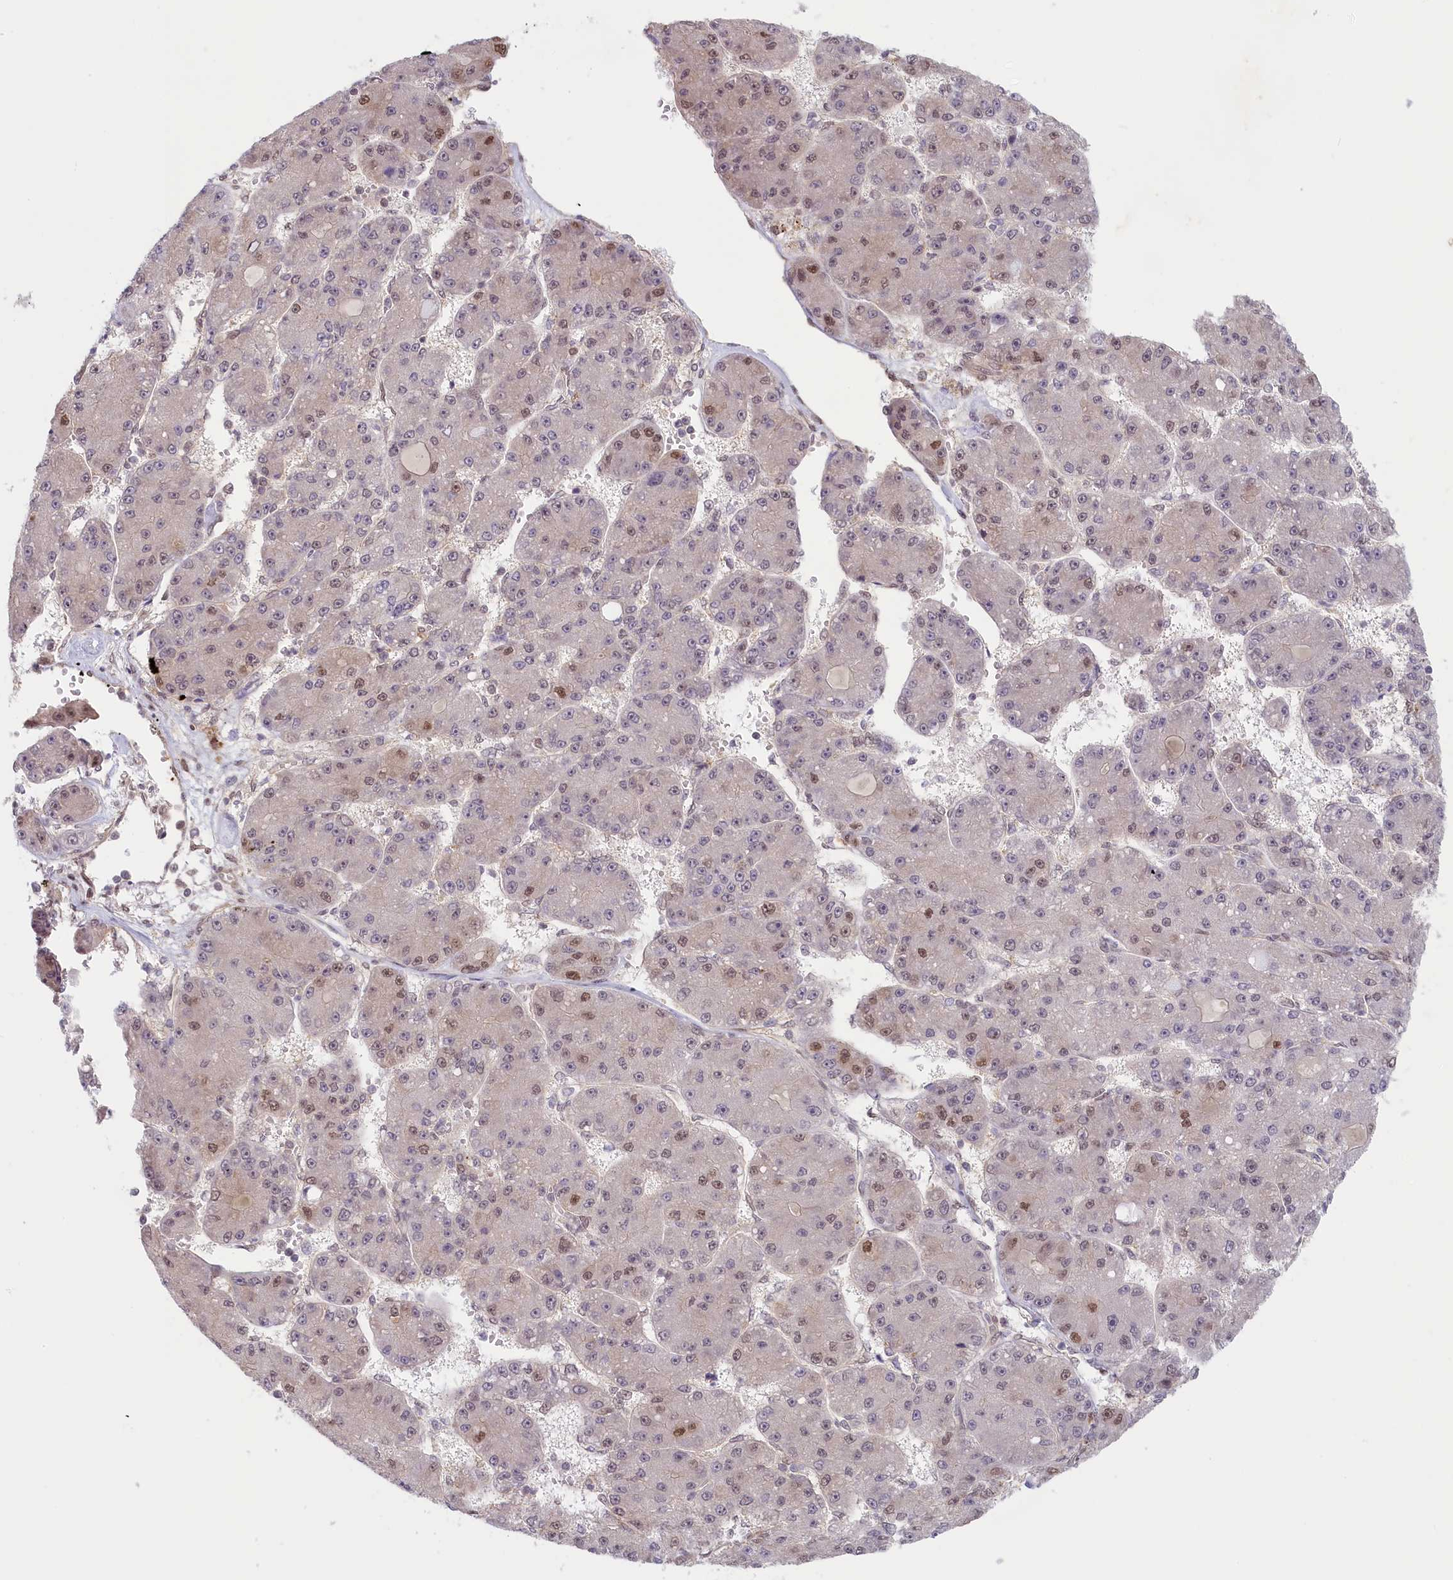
{"staining": {"intensity": "moderate", "quantity": "25%-75%", "location": "nuclear"}, "tissue": "liver cancer", "cell_type": "Tumor cells", "image_type": "cancer", "snomed": [{"axis": "morphology", "description": "Carcinoma, Hepatocellular, NOS"}, {"axis": "topography", "description": "Liver"}], "caption": "Immunohistochemical staining of human liver hepatocellular carcinoma exhibits medium levels of moderate nuclear expression in approximately 25%-75% of tumor cells. (DAB IHC, brown staining for protein, blue staining for nuclei).", "gene": "C19orf44", "patient": {"sex": "male", "age": 67}}